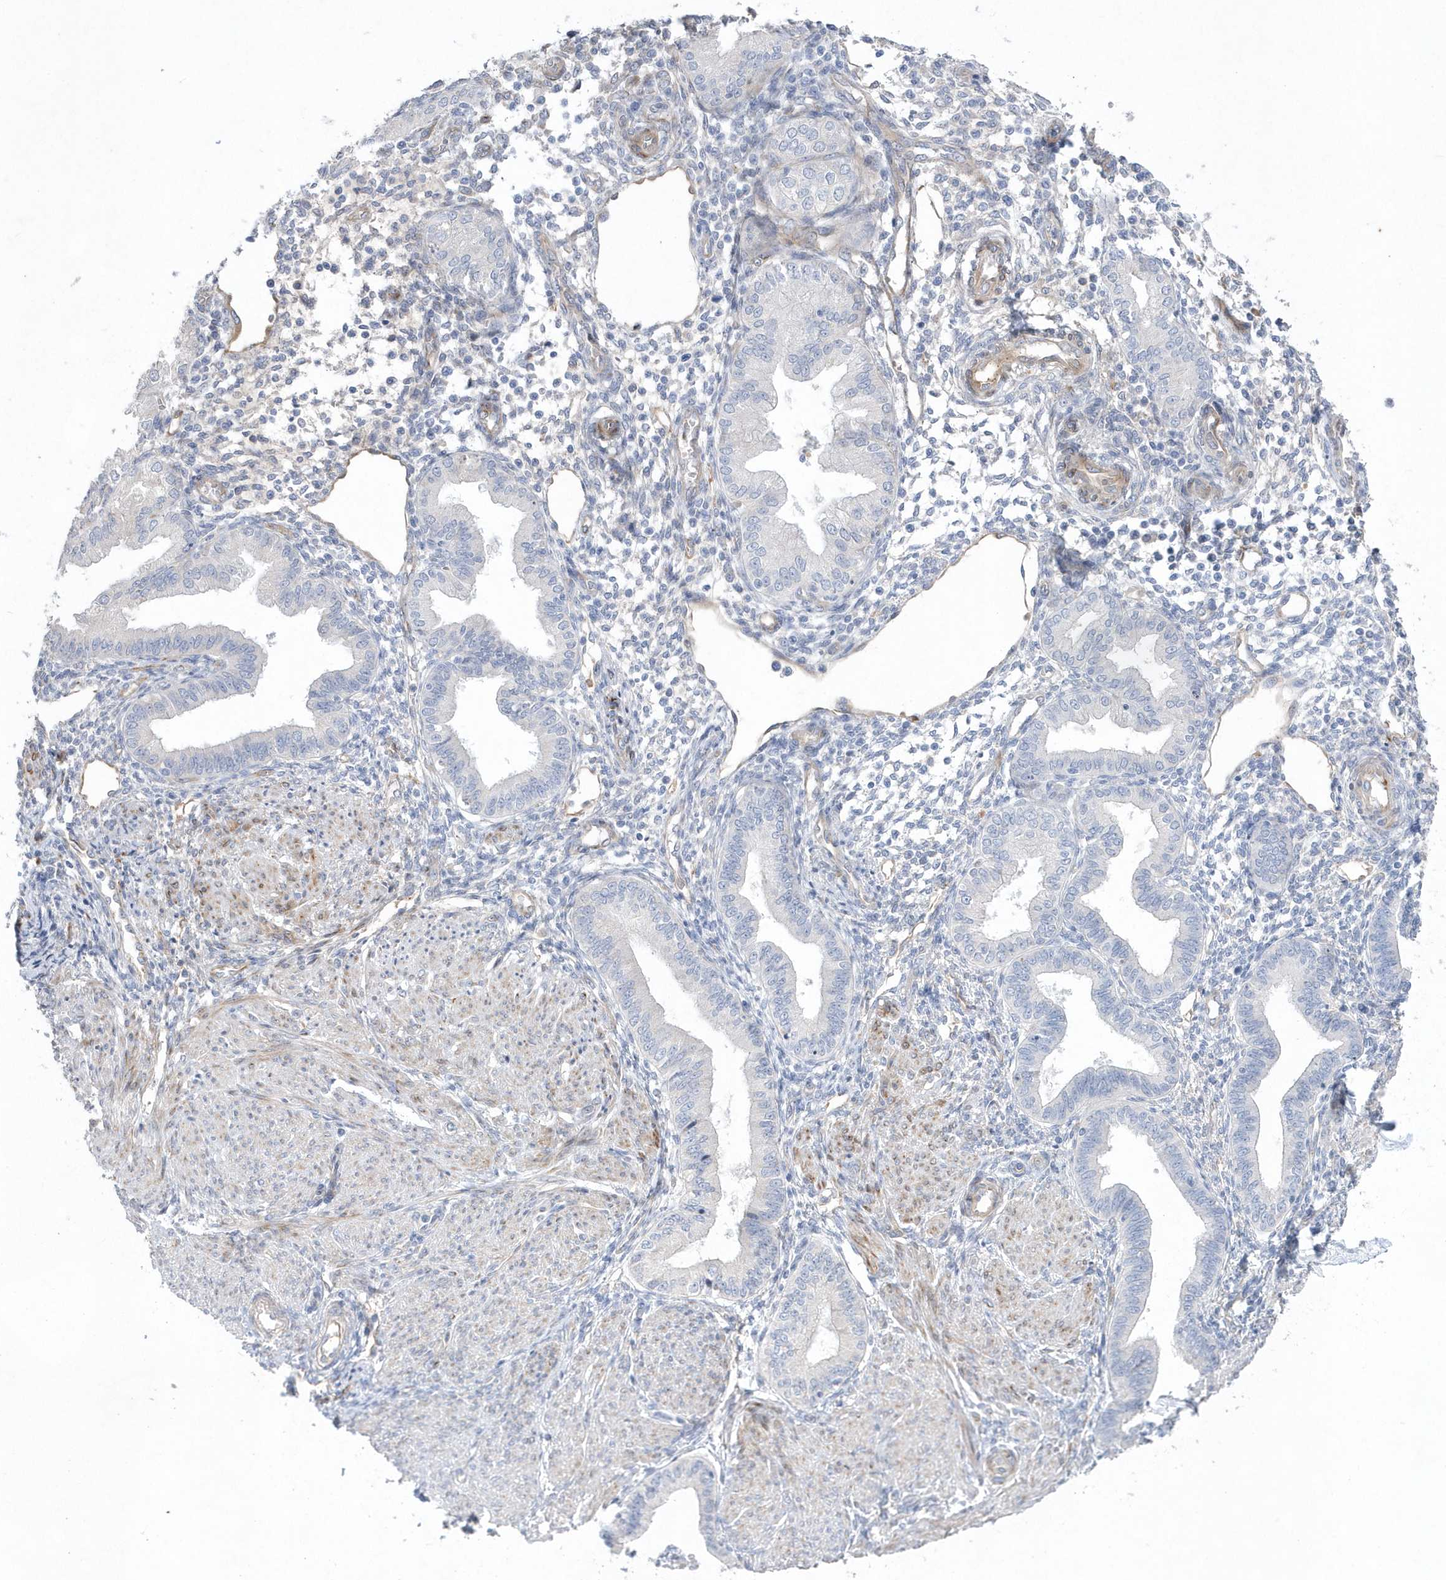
{"staining": {"intensity": "negative", "quantity": "none", "location": "none"}, "tissue": "endometrium", "cell_type": "Cells in endometrial stroma", "image_type": "normal", "snomed": [{"axis": "morphology", "description": "Normal tissue, NOS"}, {"axis": "topography", "description": "Endometrium"}], "caption": "High magnification brightfield microscopy of normal endometrium stained with DAB (3,3'-diaminobenzidine) (brown) and counterstained with hematoxylin (blue): cells in endometrial stroma show no significant staining.", "gene": "TMEM132B", "patient": {"sex": "female", "age": 53}}